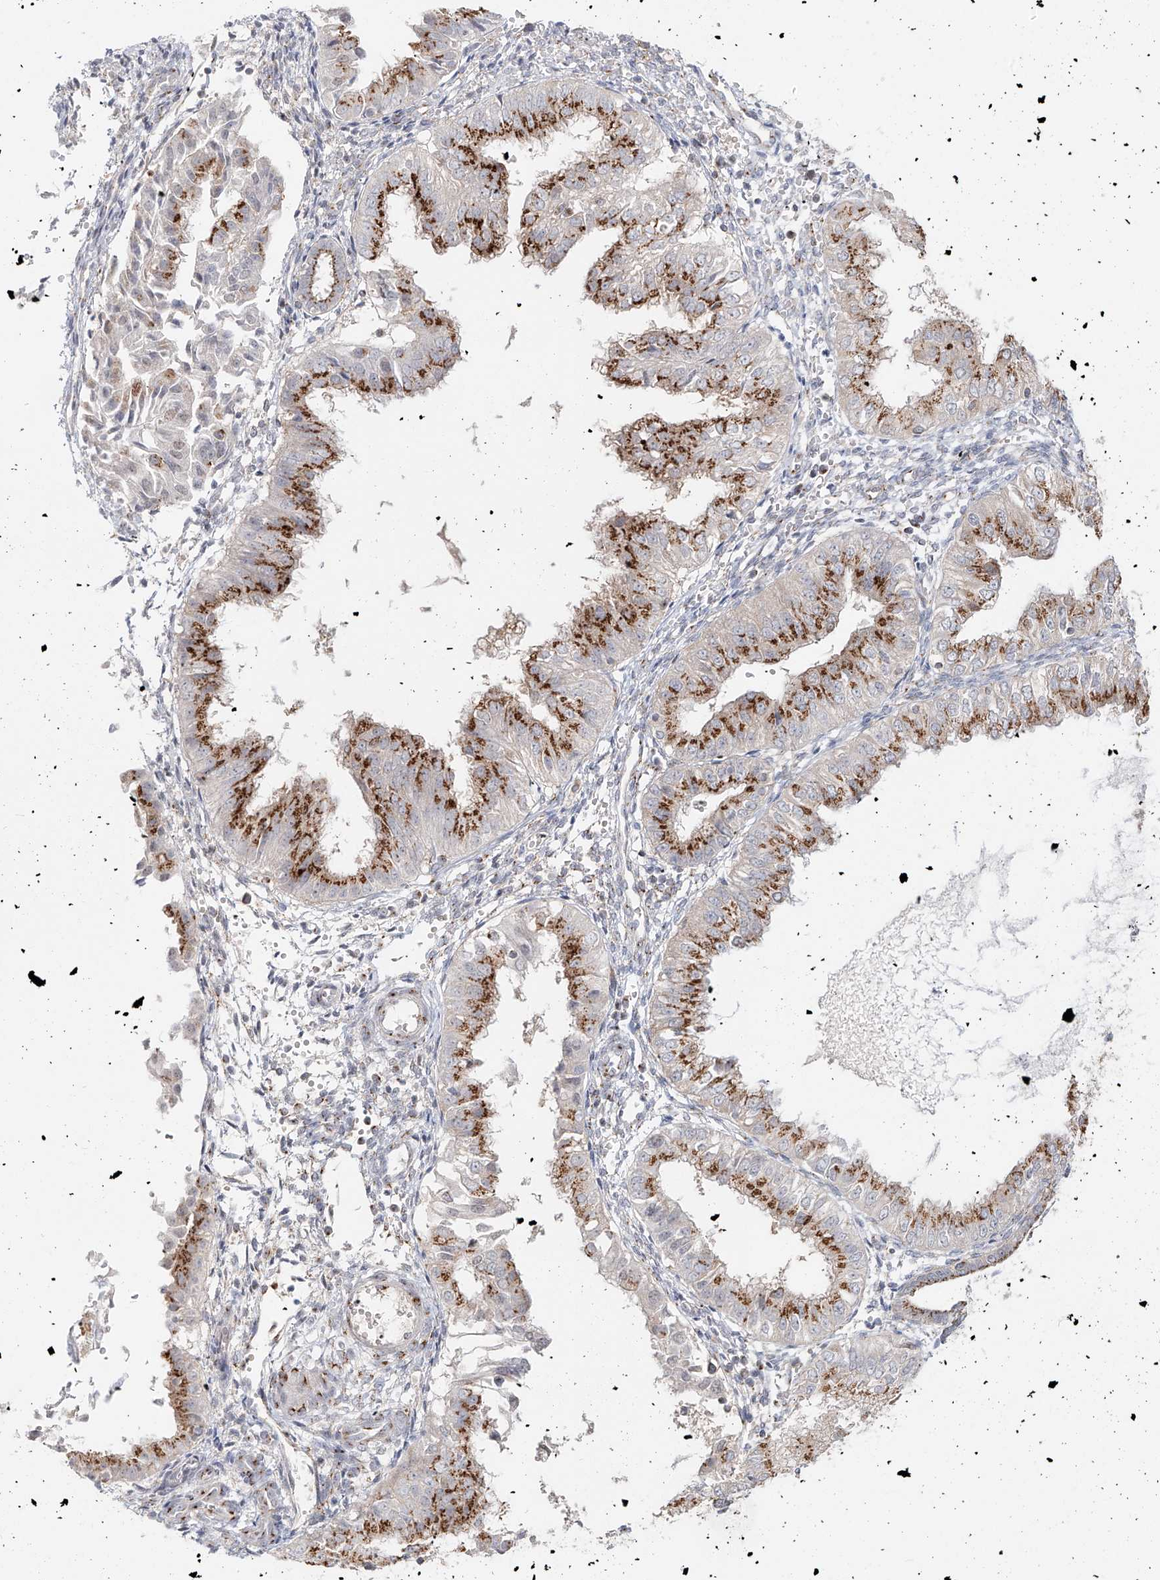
{"staining": {"intensity": "strong", "quantity": ">75%", "location": "cytoplasmic/membranous"}, "tissue": "endometrial cancer", "cell_type": "Tumor cells", "image_type": "cancer", "snomed": [{"axis": "morphology", "description": "Normal tissue, NOS"}, {"axis": "morphology", "description": "Adenocarcinoma, NOS"}, {"axis": "topography", "description": "Endometrium"}], "caption": "This photomicrograph displays immunohistochemistry (IHC) staining of endometrial adenocarcinoma, with high strong cytoplasmic/membranous positivity in approximately >75% of tumor cells.", "gene": "BSDC1", "patient": {"sex": "female", "age": 53}}